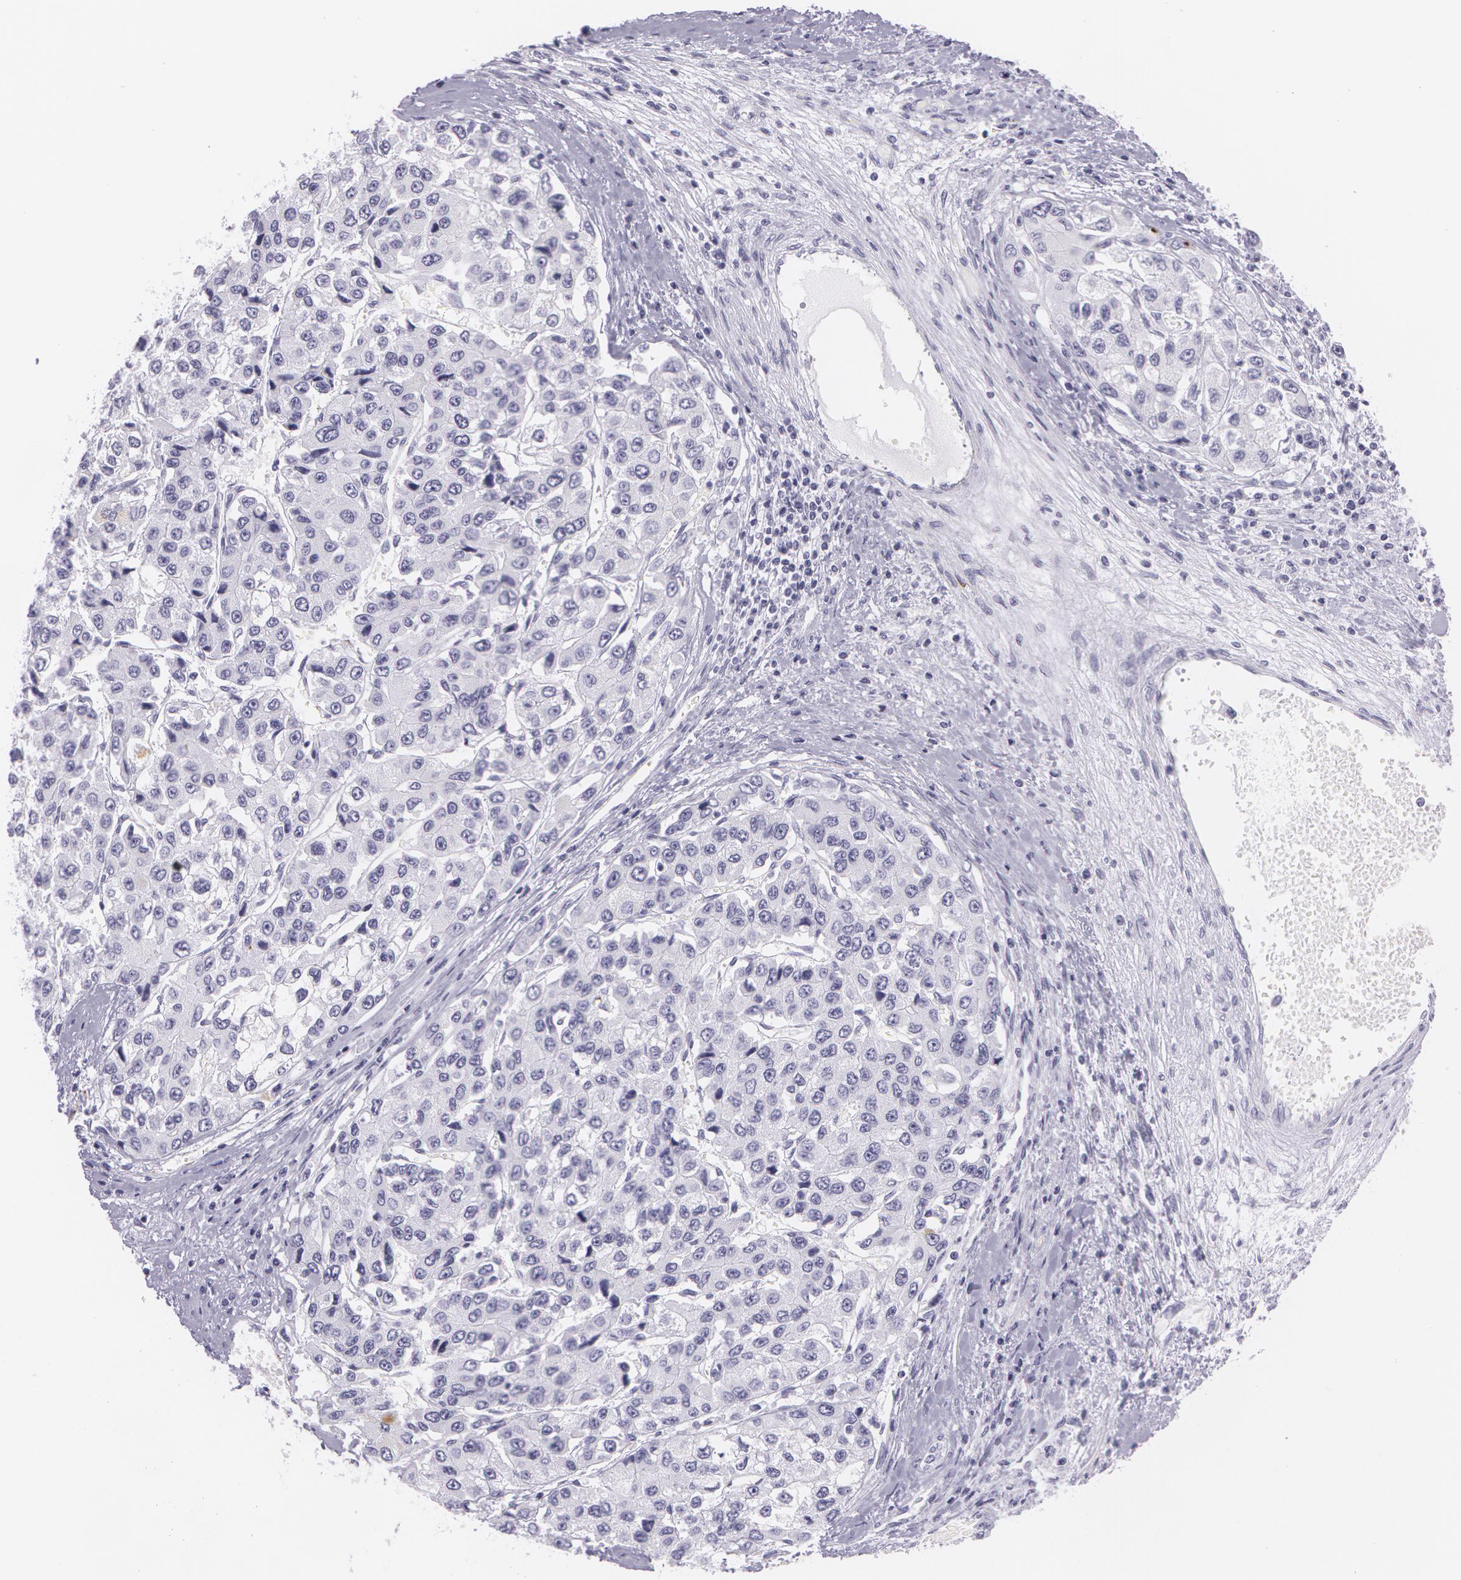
{"staining": {"intensity": "negative", "quantity": "none", "location": "none"}, "tissue": "liver cancer", "cell_type": "Tumor cells", "image_type": "cancer", "snomed": [{"axis": "morphology", "description": "Carcinoma, Hepatocellular, NOS"}, {"axis": "topography", "description": "Liver"}], "caption": "Image shows no significant protein expression in tumor cells of hepatocellular carcinoma (liver).", "gene": "SNCG", "patient": {"sex": "female", "age": 66}}